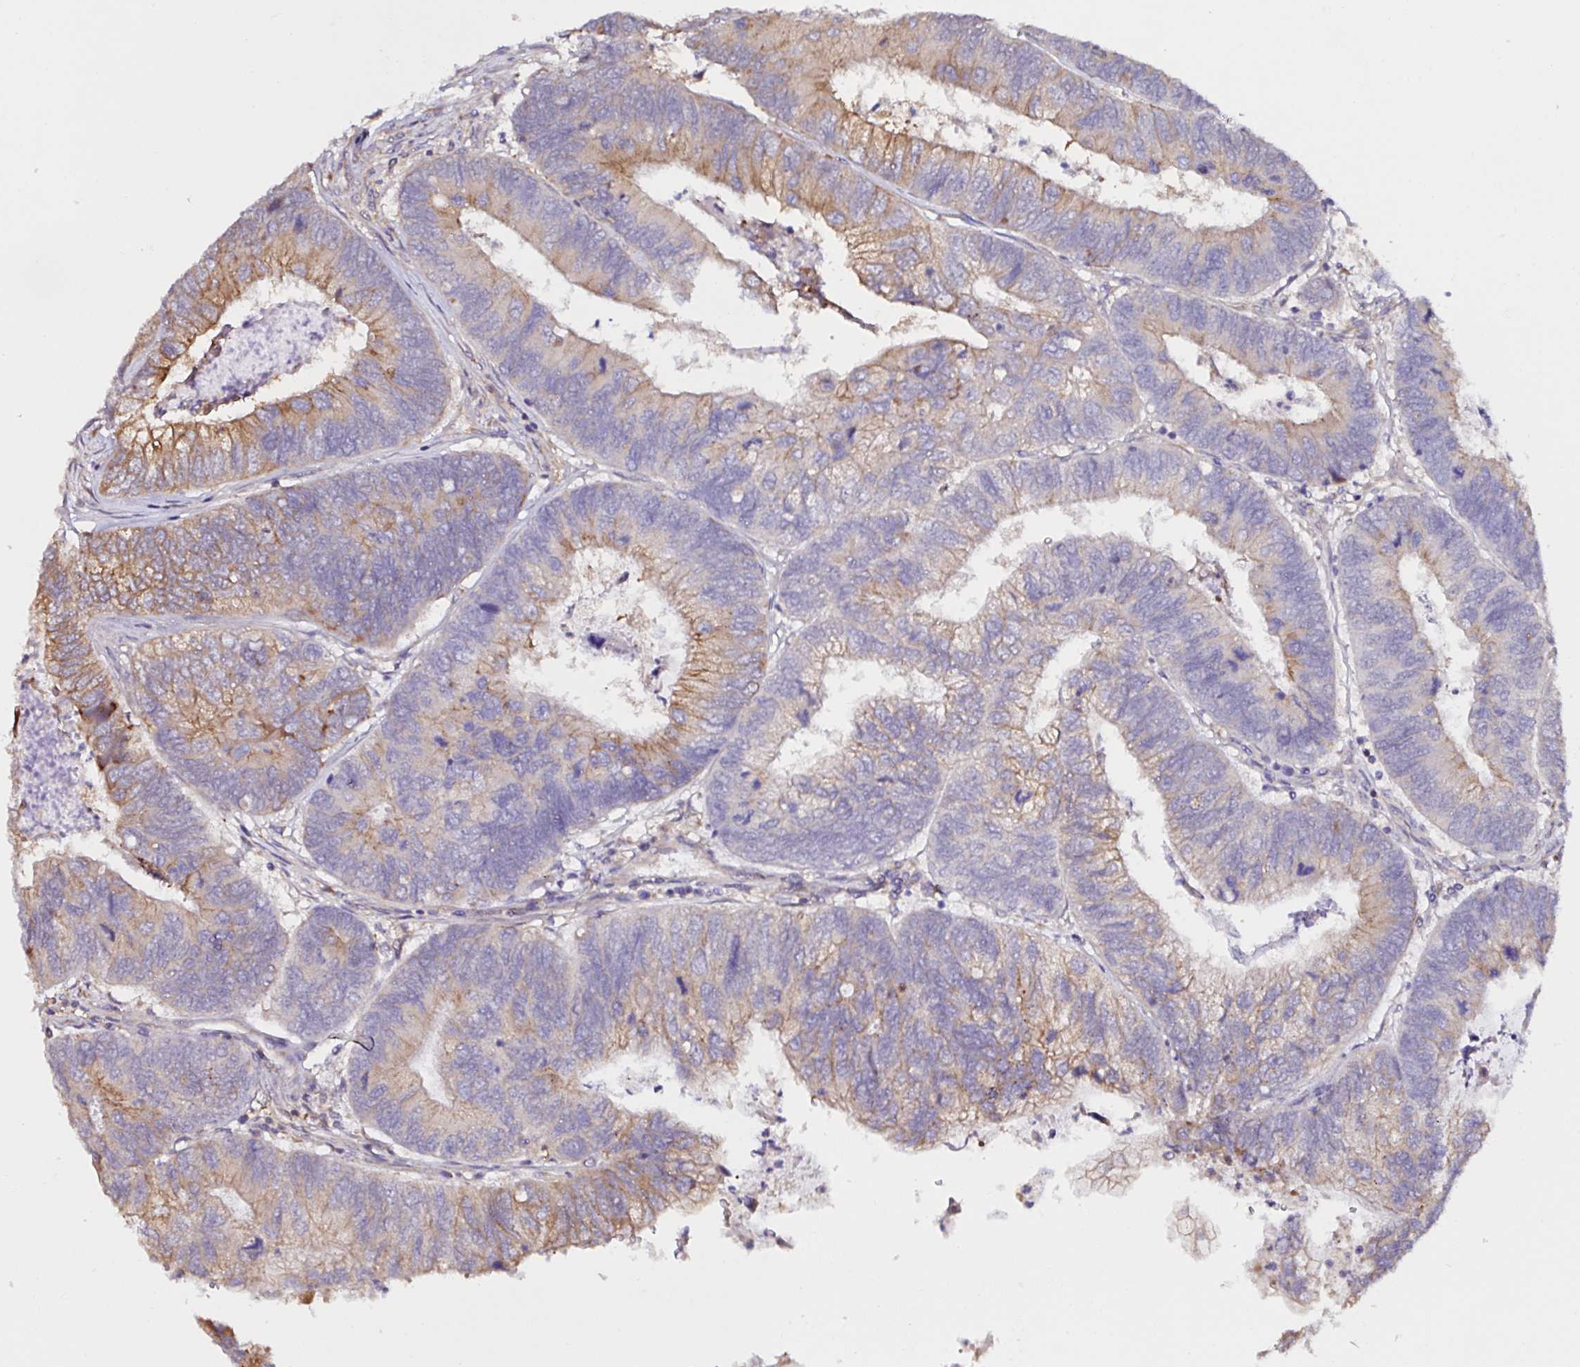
{"staining": {"intensity": "moderate", "quantity": "25%-75%", "location": "cytoplasmic/membranous"}, "tissue": "colorectal cancer", "cell_type": "Tumor cells", "image_type": "cancer", "snomed": [{"axis": "morphology", "description": "Adenocarcinoma, NOS"}, {"axis": "topography", "description": "Colon"}], "caption": "Brown immunohistochemical staining in adenocarcinoma (colorectal) exhibits moderate cytoplasmic/membranous expression in approximately 25%-75% of tumor cells. (Brightfield microscopy of DAB IHC at high magnification).", "gene": "RSRP1", "patient": {"sex": "female", "age": 67}}